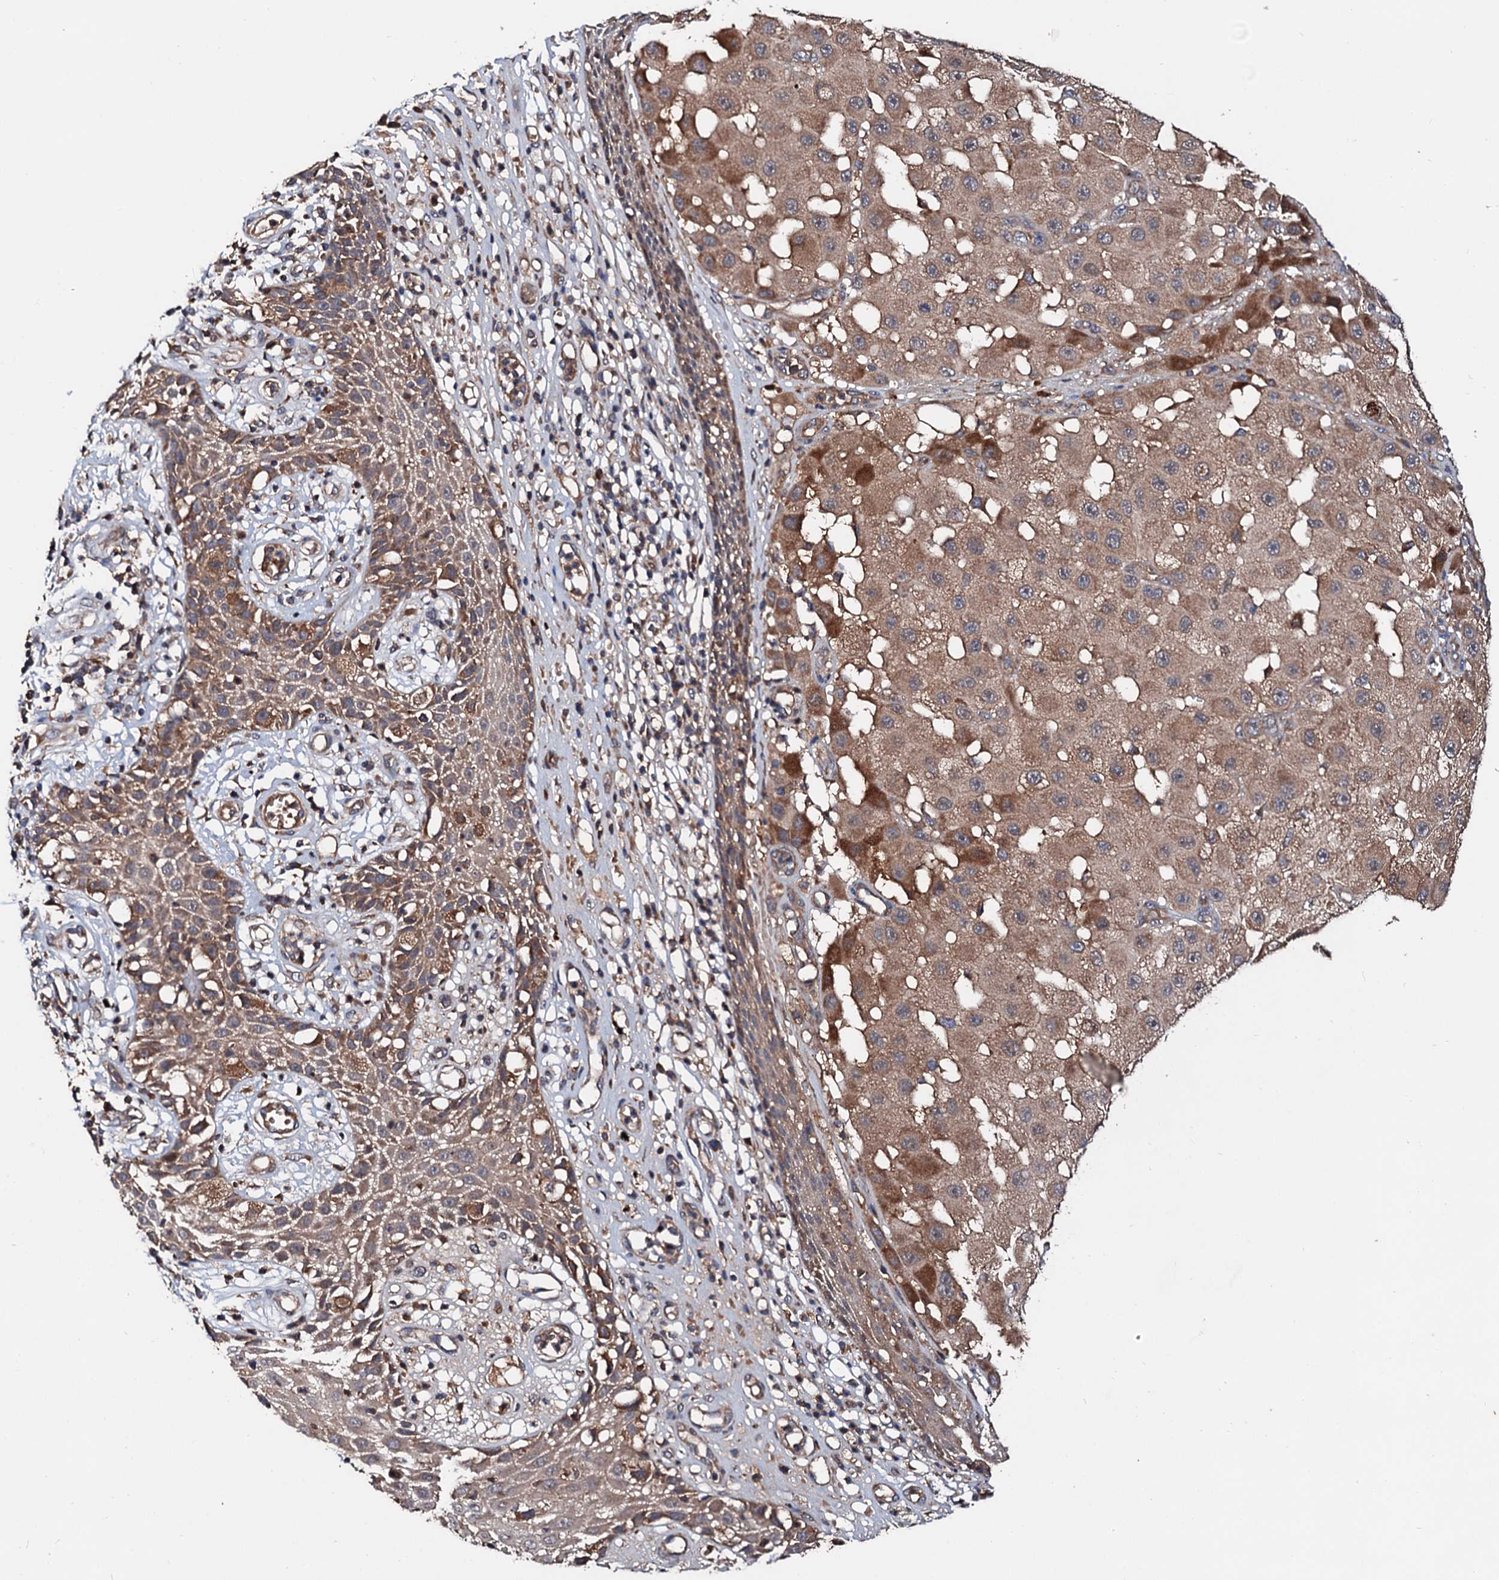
{"staining": {"intensity": "moderate", "quantity": ">75%", "location": "cytoplasmic/membranous"}, "tissue": "melanoma", "cell_type": "Tumor cells", "image_type": "cancer", "snomed": [{"axis": "morphology", "description": "Malignant melanoma, NOS"}, {"axis": "topography", "description": "Skin"}], "caption": "High-magnification brightfield microscopy of melanoma stained with DAB (brown) and counterstained with hematoxylin (blue). tumor cells exhibit moderate cytoplasmic/membranous staining is identified in about>75% of cells.", "gene": "EXTL1", "patient": {"sex": "female", "age": 81}}